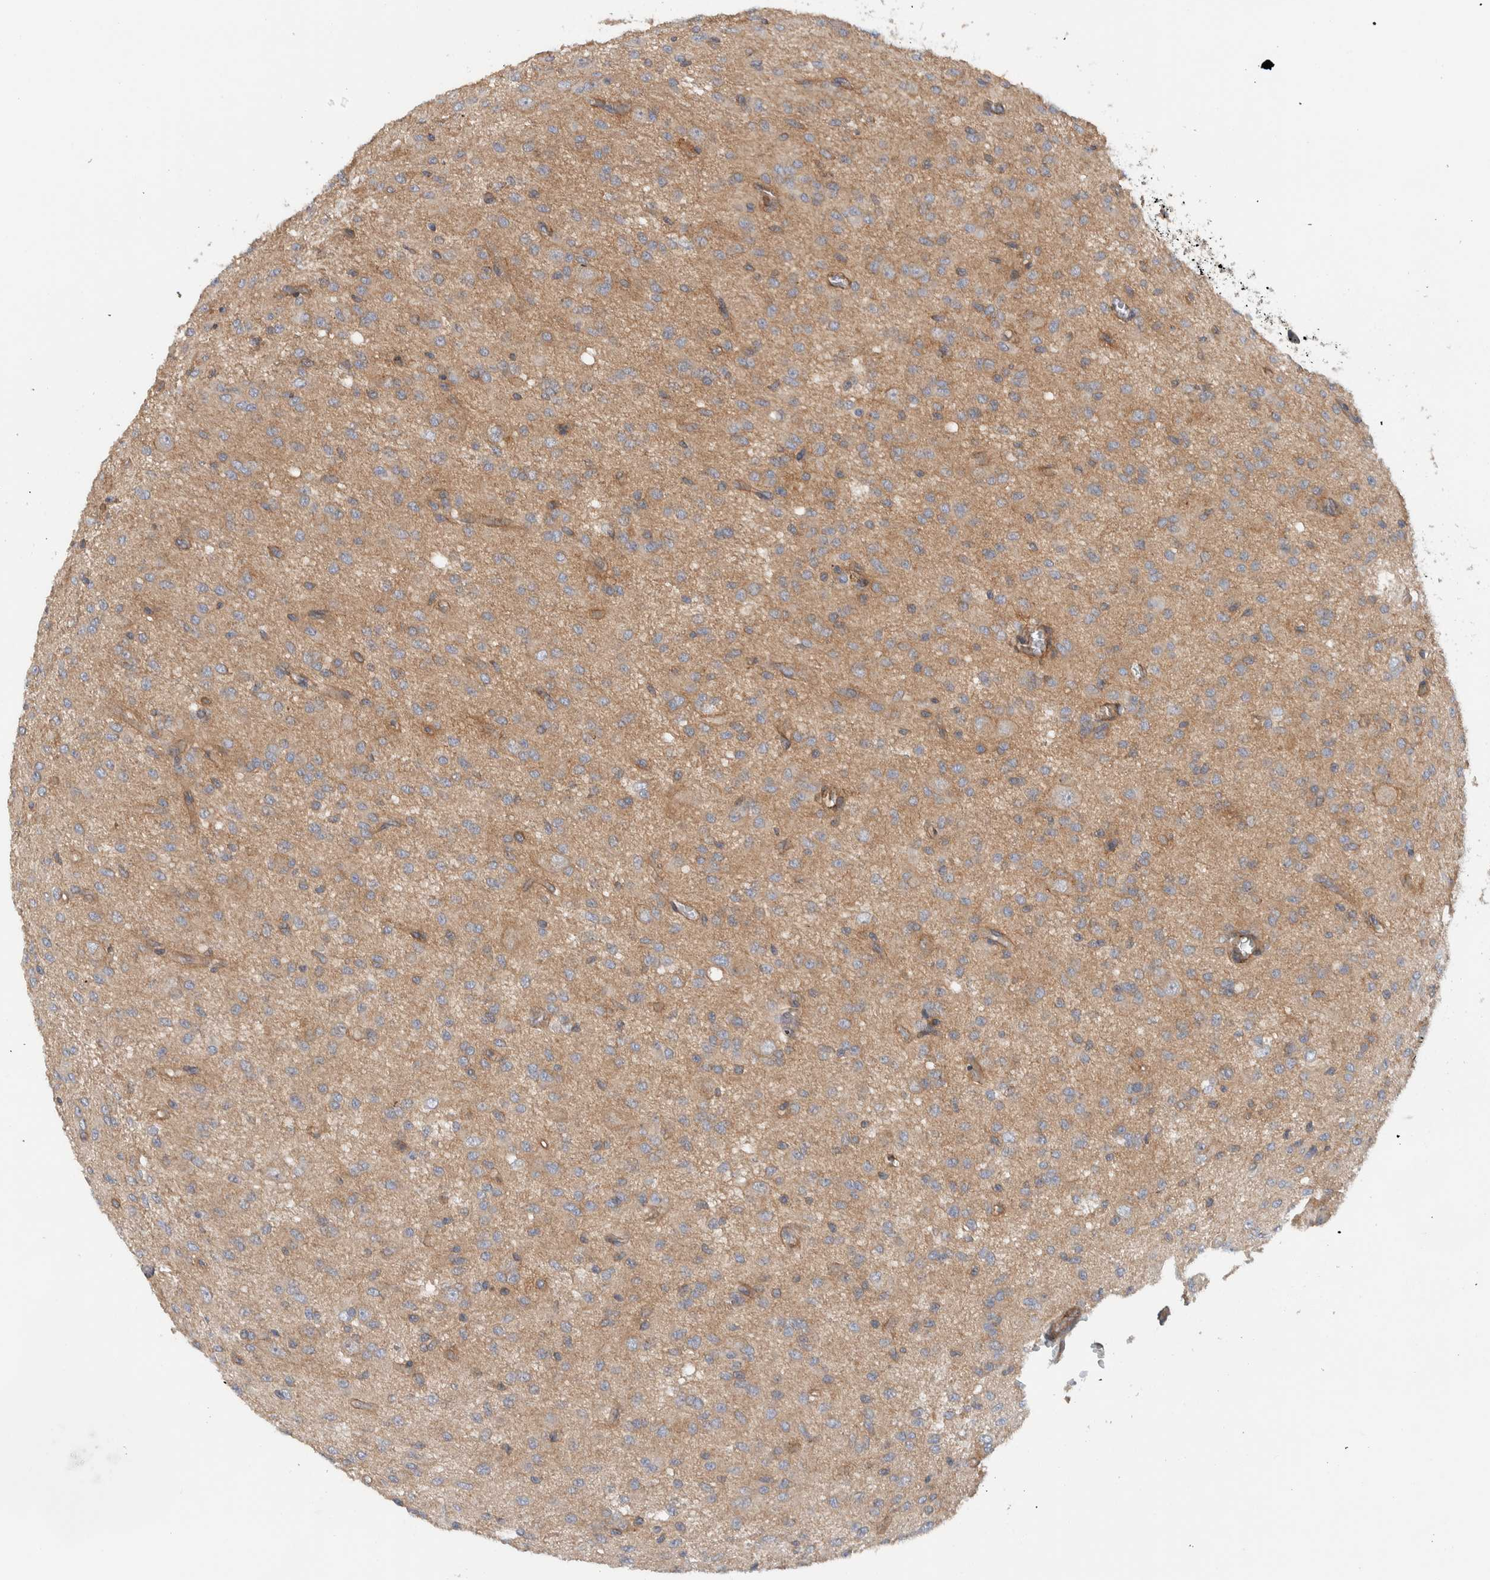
{"staining": {"intensity": "weak", "quantity": ">75%", "location": "cytoplasmic/membranous"}, "tissue": "glioma", "cell_type": "Tumor cells", "image_type": "cancer", "snomed": [{"axis": "morphology", "description": "Glioma, malignant, High grade"}, {"axis": "topography", "description": "Brain"}], "caption": "The image shows staining of malignant high-grade glioma, revealing weak cytoplasmic/membranous protein expression (brown color) within tumor cells. The staining was performed using DAB to visualize the protein expression in brown, while the nuclei were stained in blue with hematoxylin (Magnification: 20x).", "gene": "MPRIP", "patient": {"sex": "female", "age": 59}}